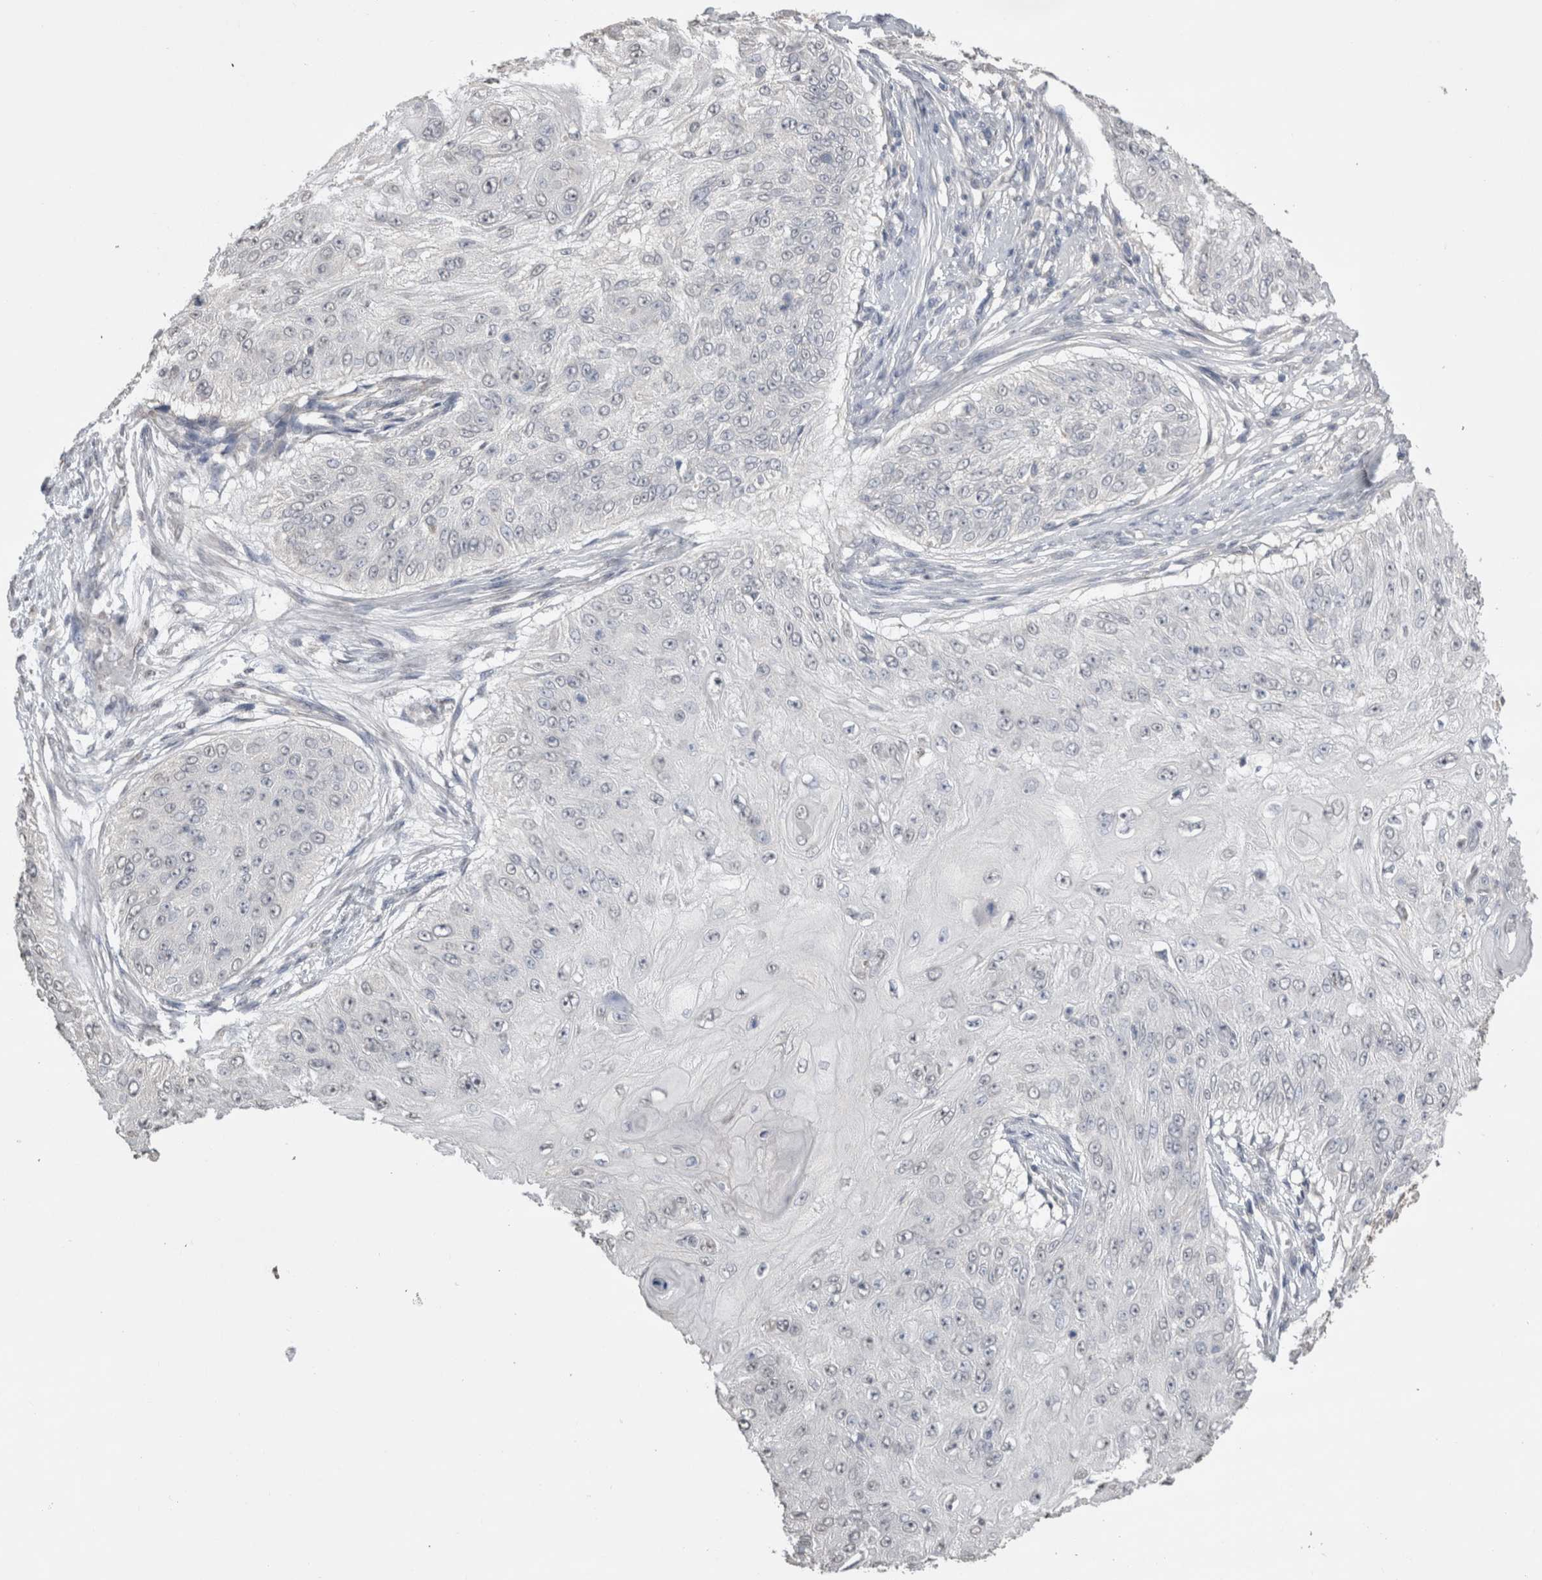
{"staining": {"intensity": "negative", "quantity": "none", "location": "none"}, "tissue": "skin cancer", "cell_type": "Tumor cells", "image_type": "cancer", "snomed": [{"axis": "morphology", "description": "Squamous cell carcinoma, NOS"}, {"axis": "topography", "description": "Skin"}], "caption": "Immunohistochemistry photomicrograph of skin cancer (squamous cell carcinoma) stained for a protein (brown), which demonstrates no positivity in tumor cells. The staining is performed using DAB (3,3'-diaminobenzidine) brown chromogen with nuclei counter-stained in using hematoxylin.", "gene": "NAALADL2", "patient": {"sex": "female", "age": 80}}